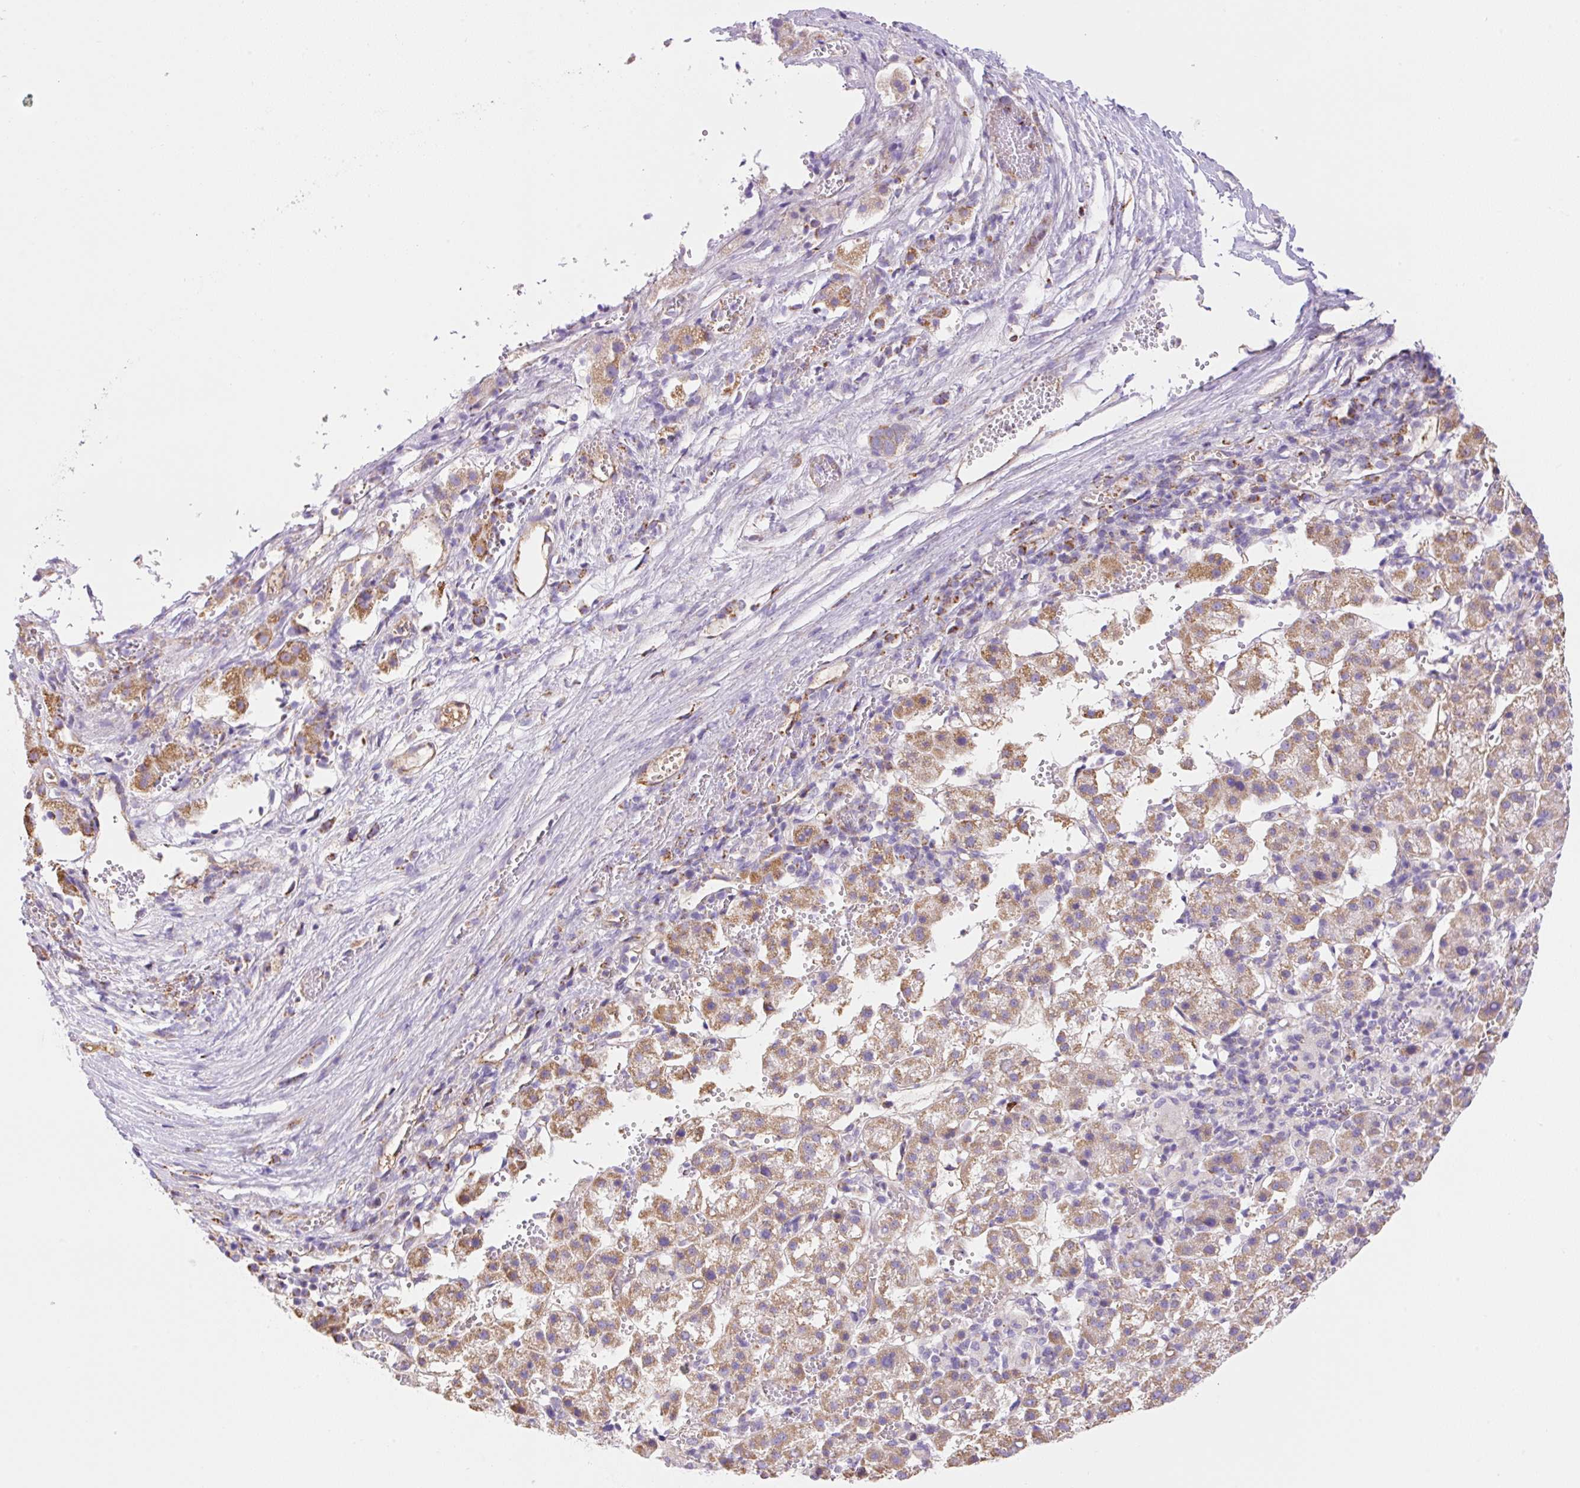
{"staining": {"intensity": "moderate", "quantity": ">75%", "location": "cytoplasmic/membranous"}, "tissue": "liver cancer", "cell_type": "Tumor cells", "image_type": "cancer", "snomed": [{"axis": "morphology", "description": "Carcinoma, Hepatocellular, NOS"}, {"axis": "topography", "description": "Liver"}], "caption": "Liver cancer (hepatocellular carcinoma) tissue shows moderate cytoplasmic/membranous positivity in approximately >75% of tumor cells (IHC, brightfield microscopy, high magnification).", "gene": "ESAM", "patient": {"sex": "female", "age": 58}}